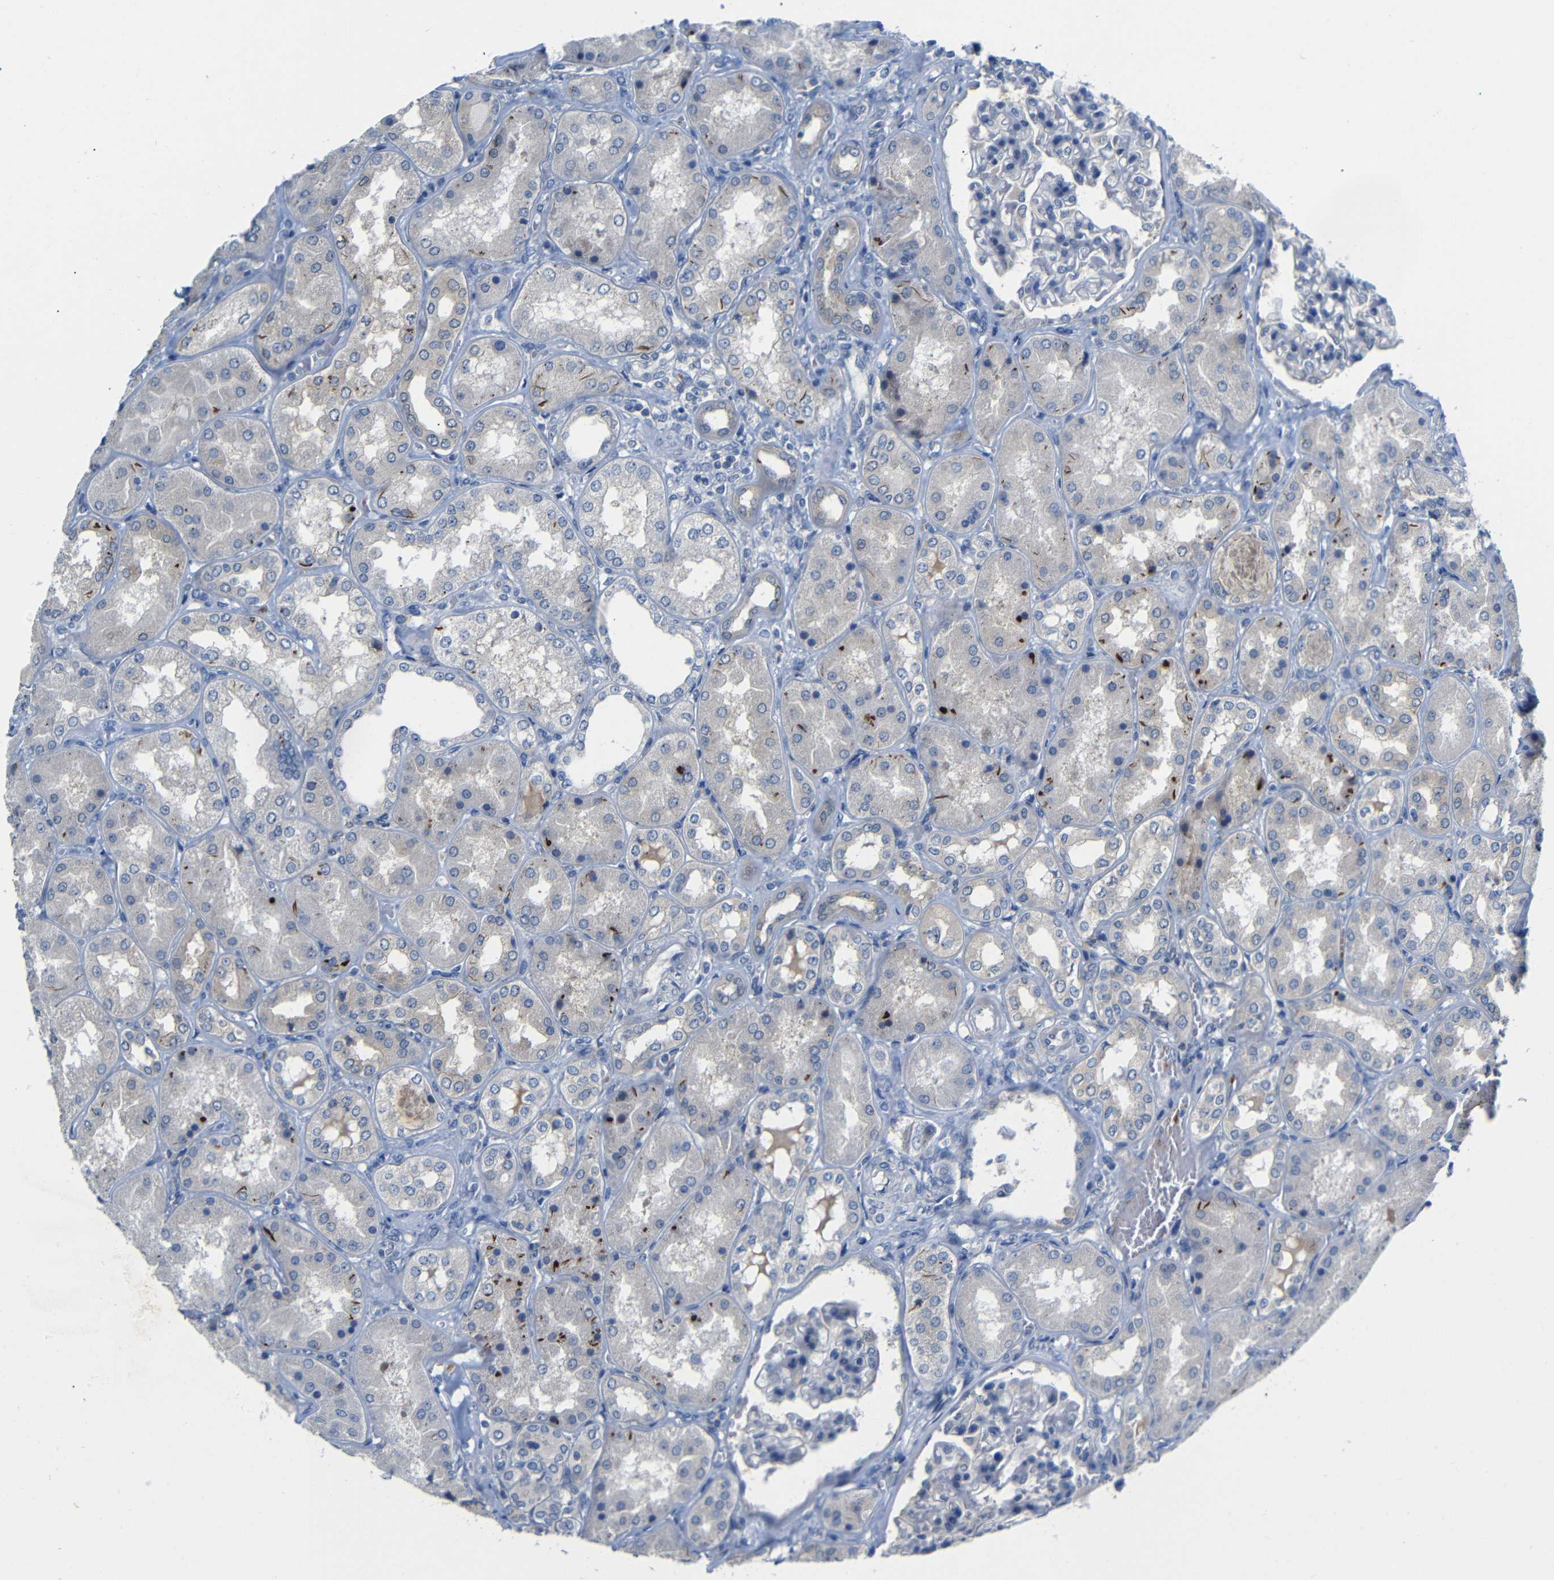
{"staining": {"intensity": "negative", "quantity": "none", "location": "none"}, "tissue": "kidney", "cell_type": "Cells in glomeruli", "image_type": "normal", "snomed": [{"axis": "morphology", "description": "Normal tissue, NOS"}, {"axis": "topography", "description": "Kidney"}], "caption": "Immunohistochemical staining of unremarkable human kidney shows no significant expression in cells in glomeruli.", "gene": "TBC1D32", "patient": {"sex": "female", "age": 56}}